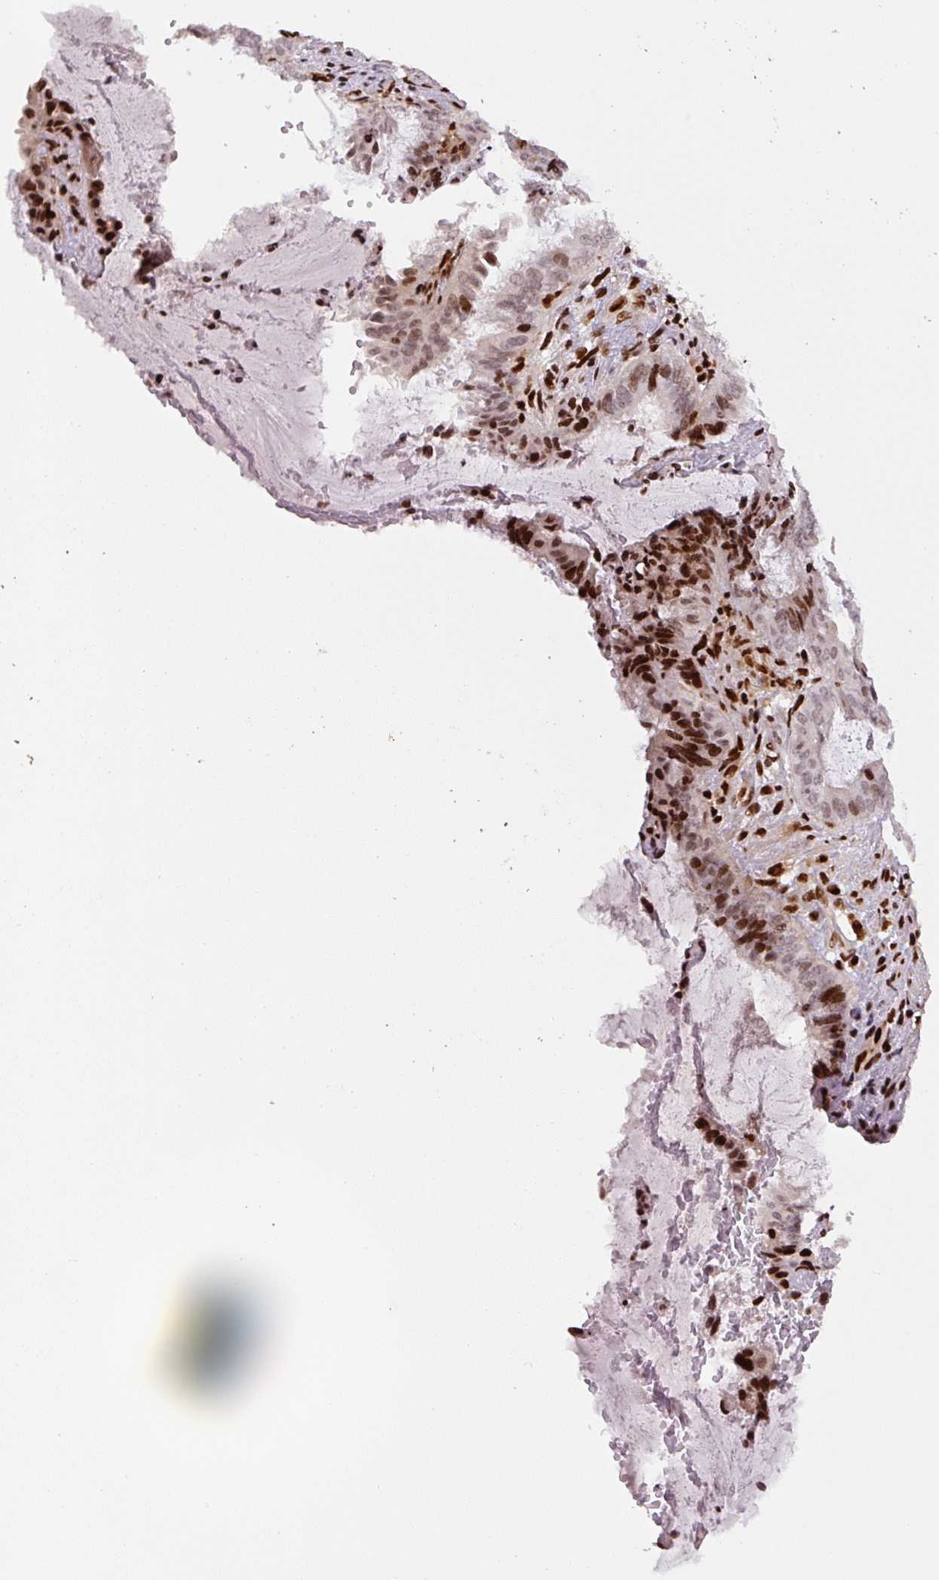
{"staining": {"intensity": "moderate", "quantity": "<25%", "location": "nuclear"}, "tissue": "endometrial cancer", "cell_type": "Tumor cells", "image_type": "cancer", "snomed": [{"axis": "morphology", "description": "Adenocarcinoma, NOS"}, {"axis": "topography", "description": "Endometrium"}], "caption": "IHC photomicrograph of neoplastic tissue: endometrial cancer (adenocarcinoma) stained using immunohistochemistry reveals low levels of moderate protein expression localized specifically in the nuclear of tumor cells, appearing as a nuclear brown color.", "gene": "PYDC2", "patient": {"sex": "female", "age": 51}}